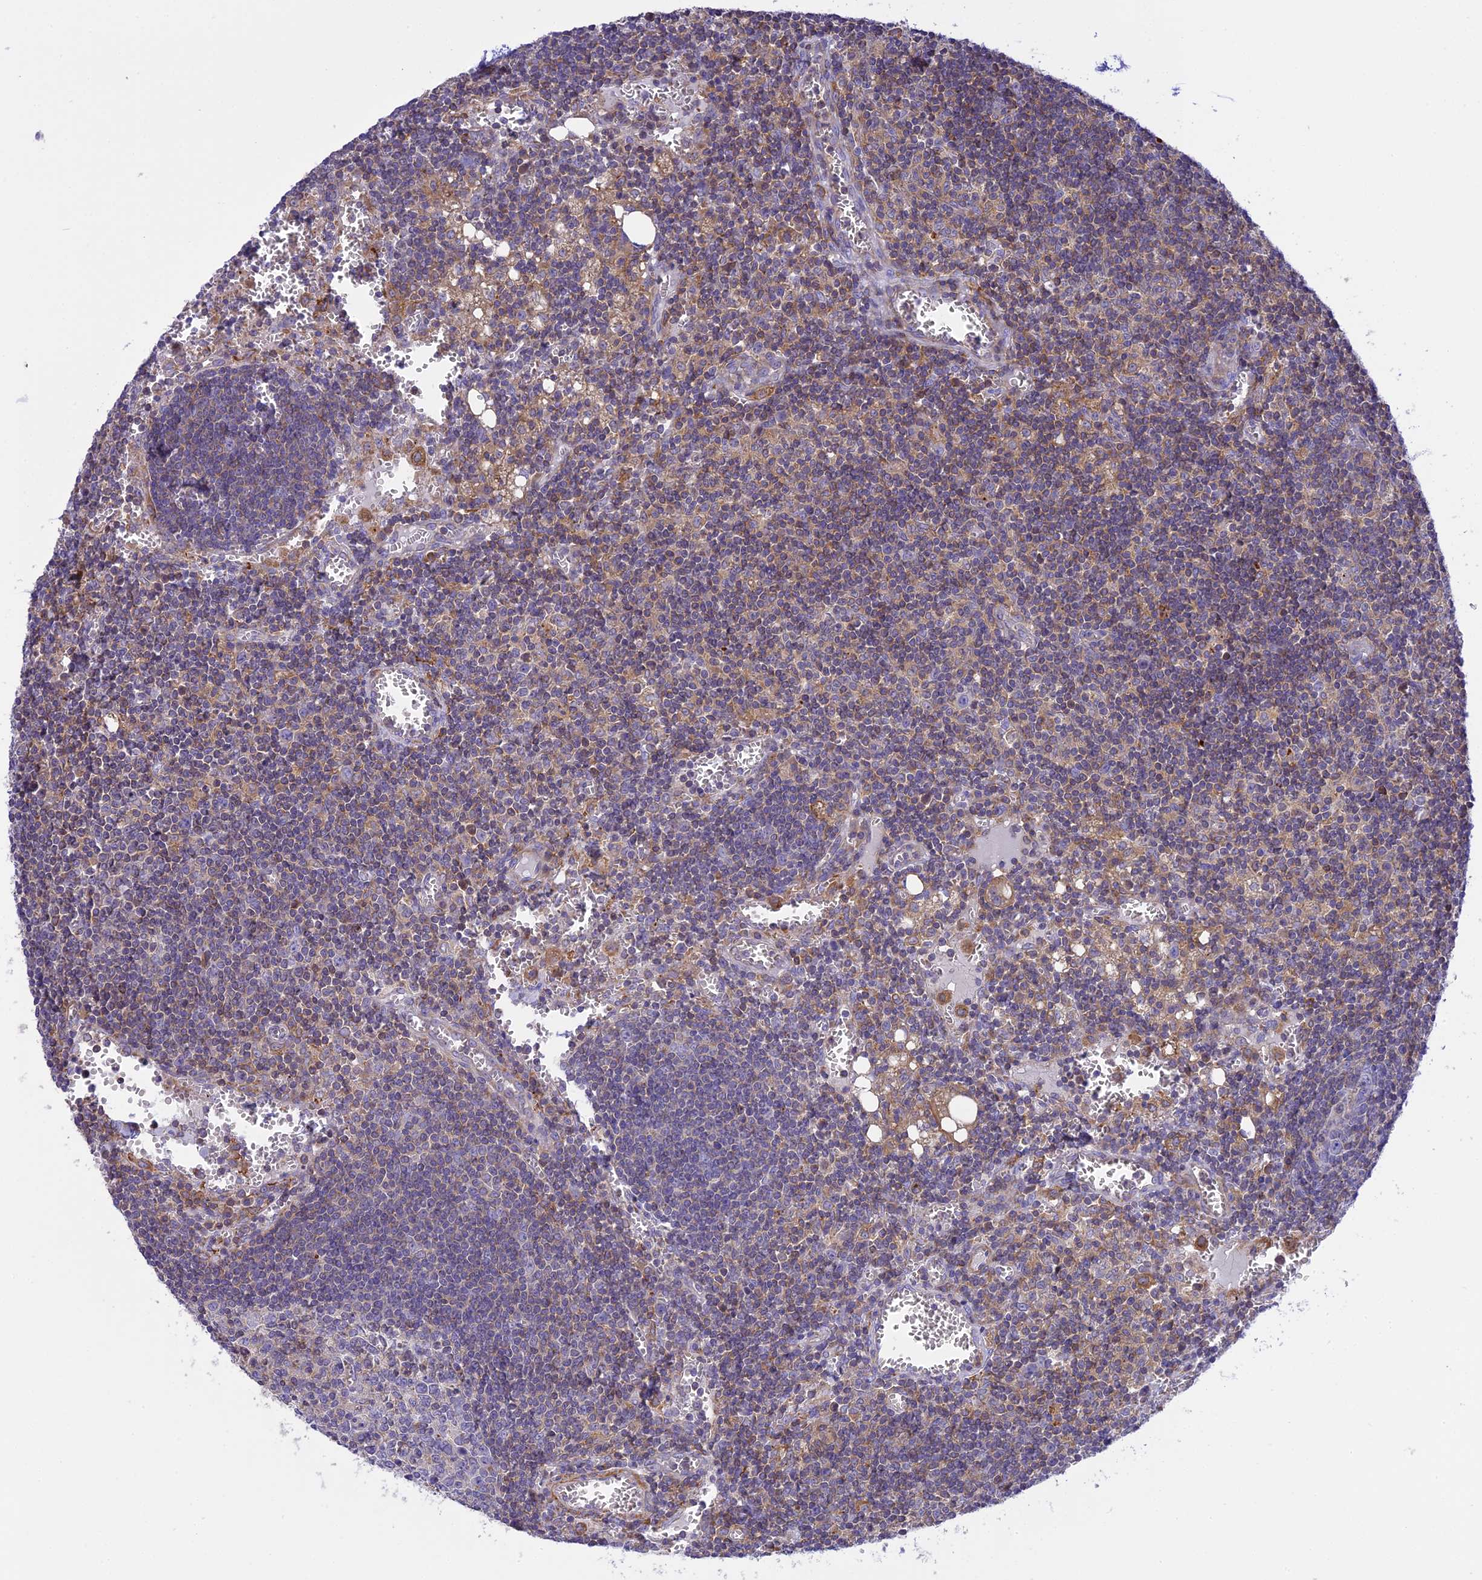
{"staining": {"intensity": "weak", "quantity": "<25%", "location": "cytoplasmic/membranous"}, "tissue": "lymph node", "cell_type": "Germinal center cells", "image_type": "normal", "snomed": [{"axis": "morphology", "description": "Normal tissue, NOS"}, {"axis": "topography", "description": "Lymph node"}], "caption": "IHC photomicrograph of normal lymph node: human lymph node stained with DAB (3,3'-diaminobenzidine) exhibits no significant protein expression in germinal center cells. (Stains: DAB (3,3'-diaminobenzidine) immunohistochemistry with hematoxylin counter stain, Microscopy: brightfield microscopy at high magnification).", "gene": "CORO7", "patient": {"sex": "female", "age": 73}}